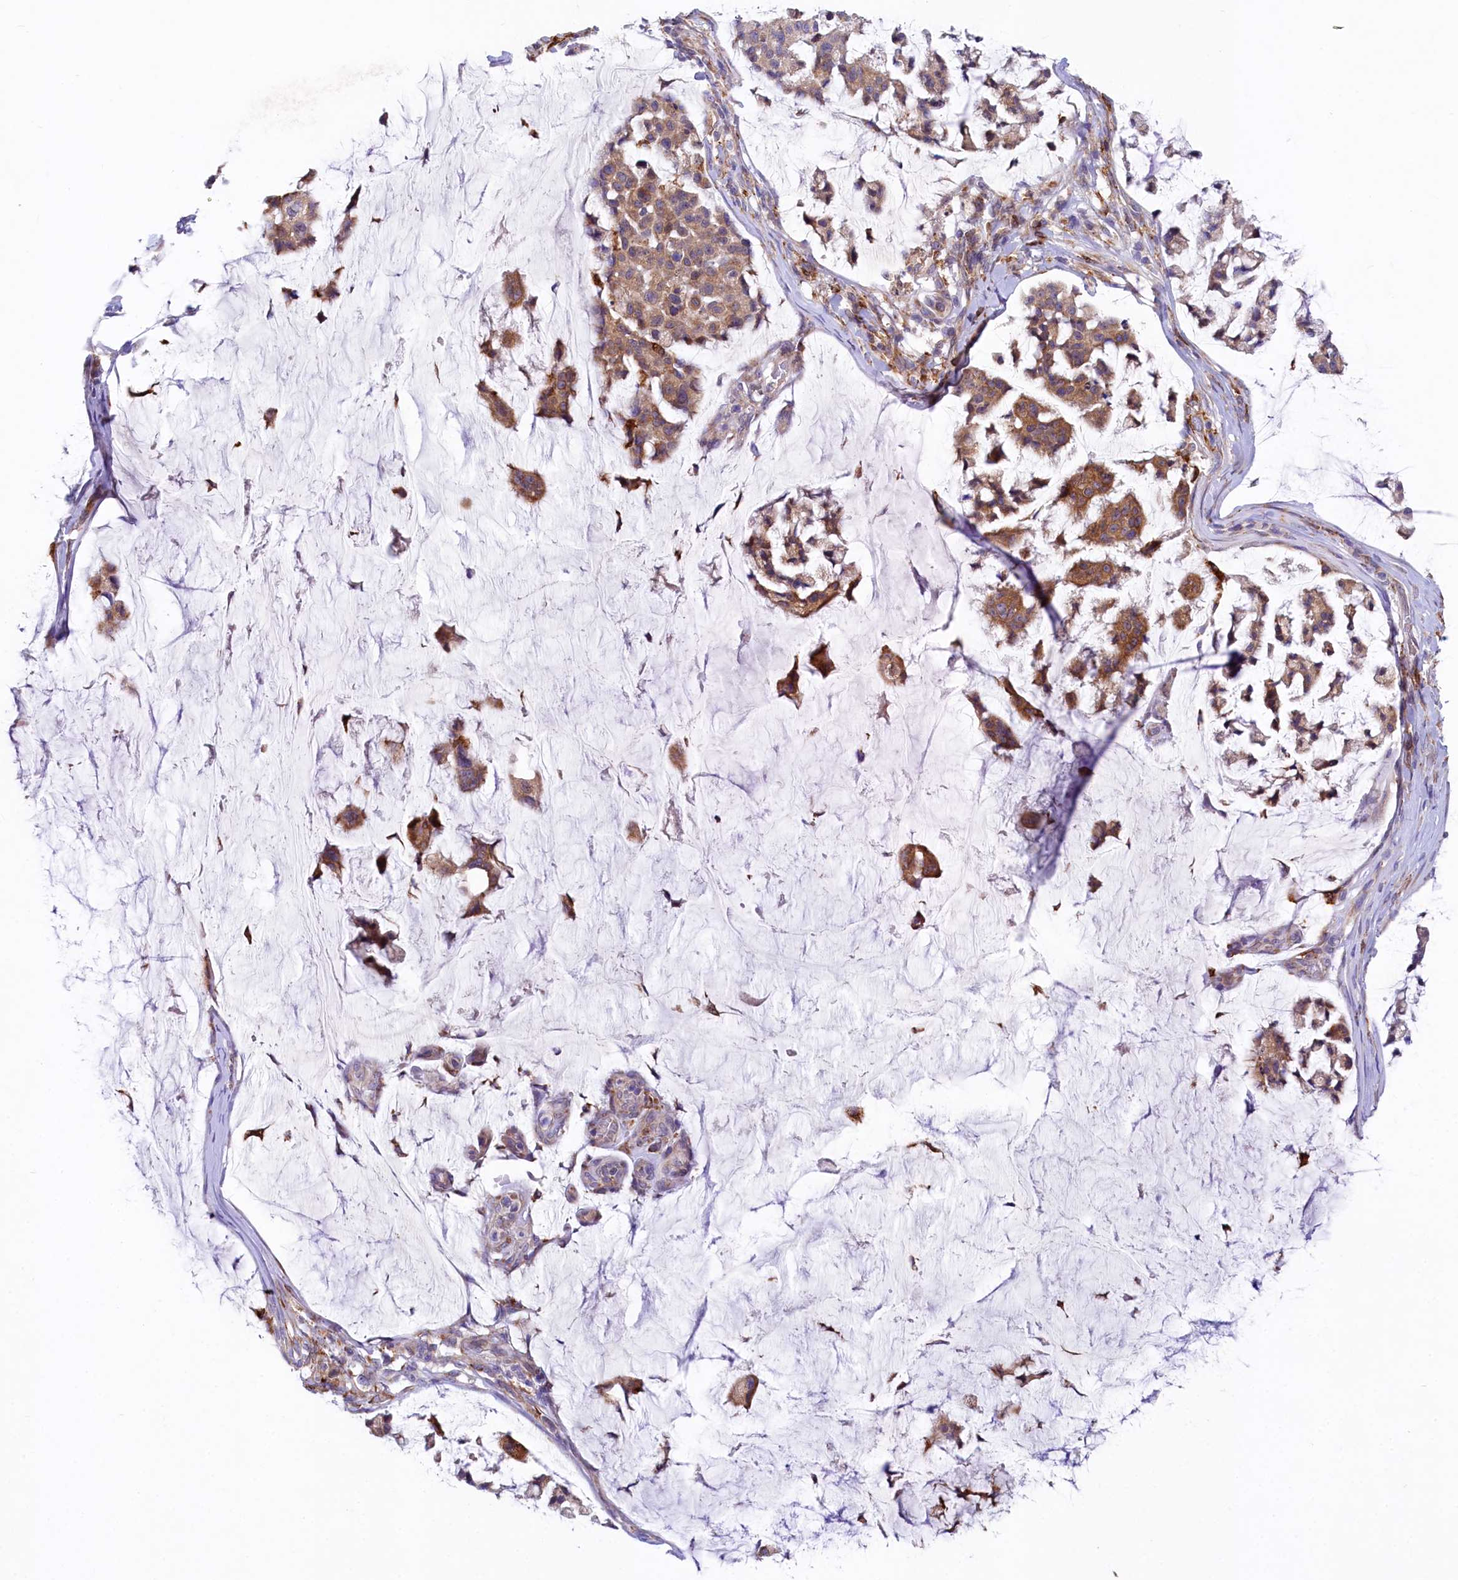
{"staining": {"intensity": "moderate", "quantity": ">75%", "location": "cytoplasmic/membranous"}, "tissue": "stomach cancer", "cell_type": "Tumor cells", "image_type": "cancer", "snomed": [{"axis": "morphology", "description": "Adenocarcinoma, NOS"}, {"axis": "topography", "description": "Stomach, lower"}], "caption": "Immunohistochemistry (DAB) staining of adenocarcinoma (stomach) shows moderate cytoplasmic/membranous protein staining in about >75% of tumor cells. Immunohistochemistry (ihc) stains the protein of interest in brown and the nuclei are stained blue.", "gene": "CHID1", "patient": {"sex": "male", "age": 67}}